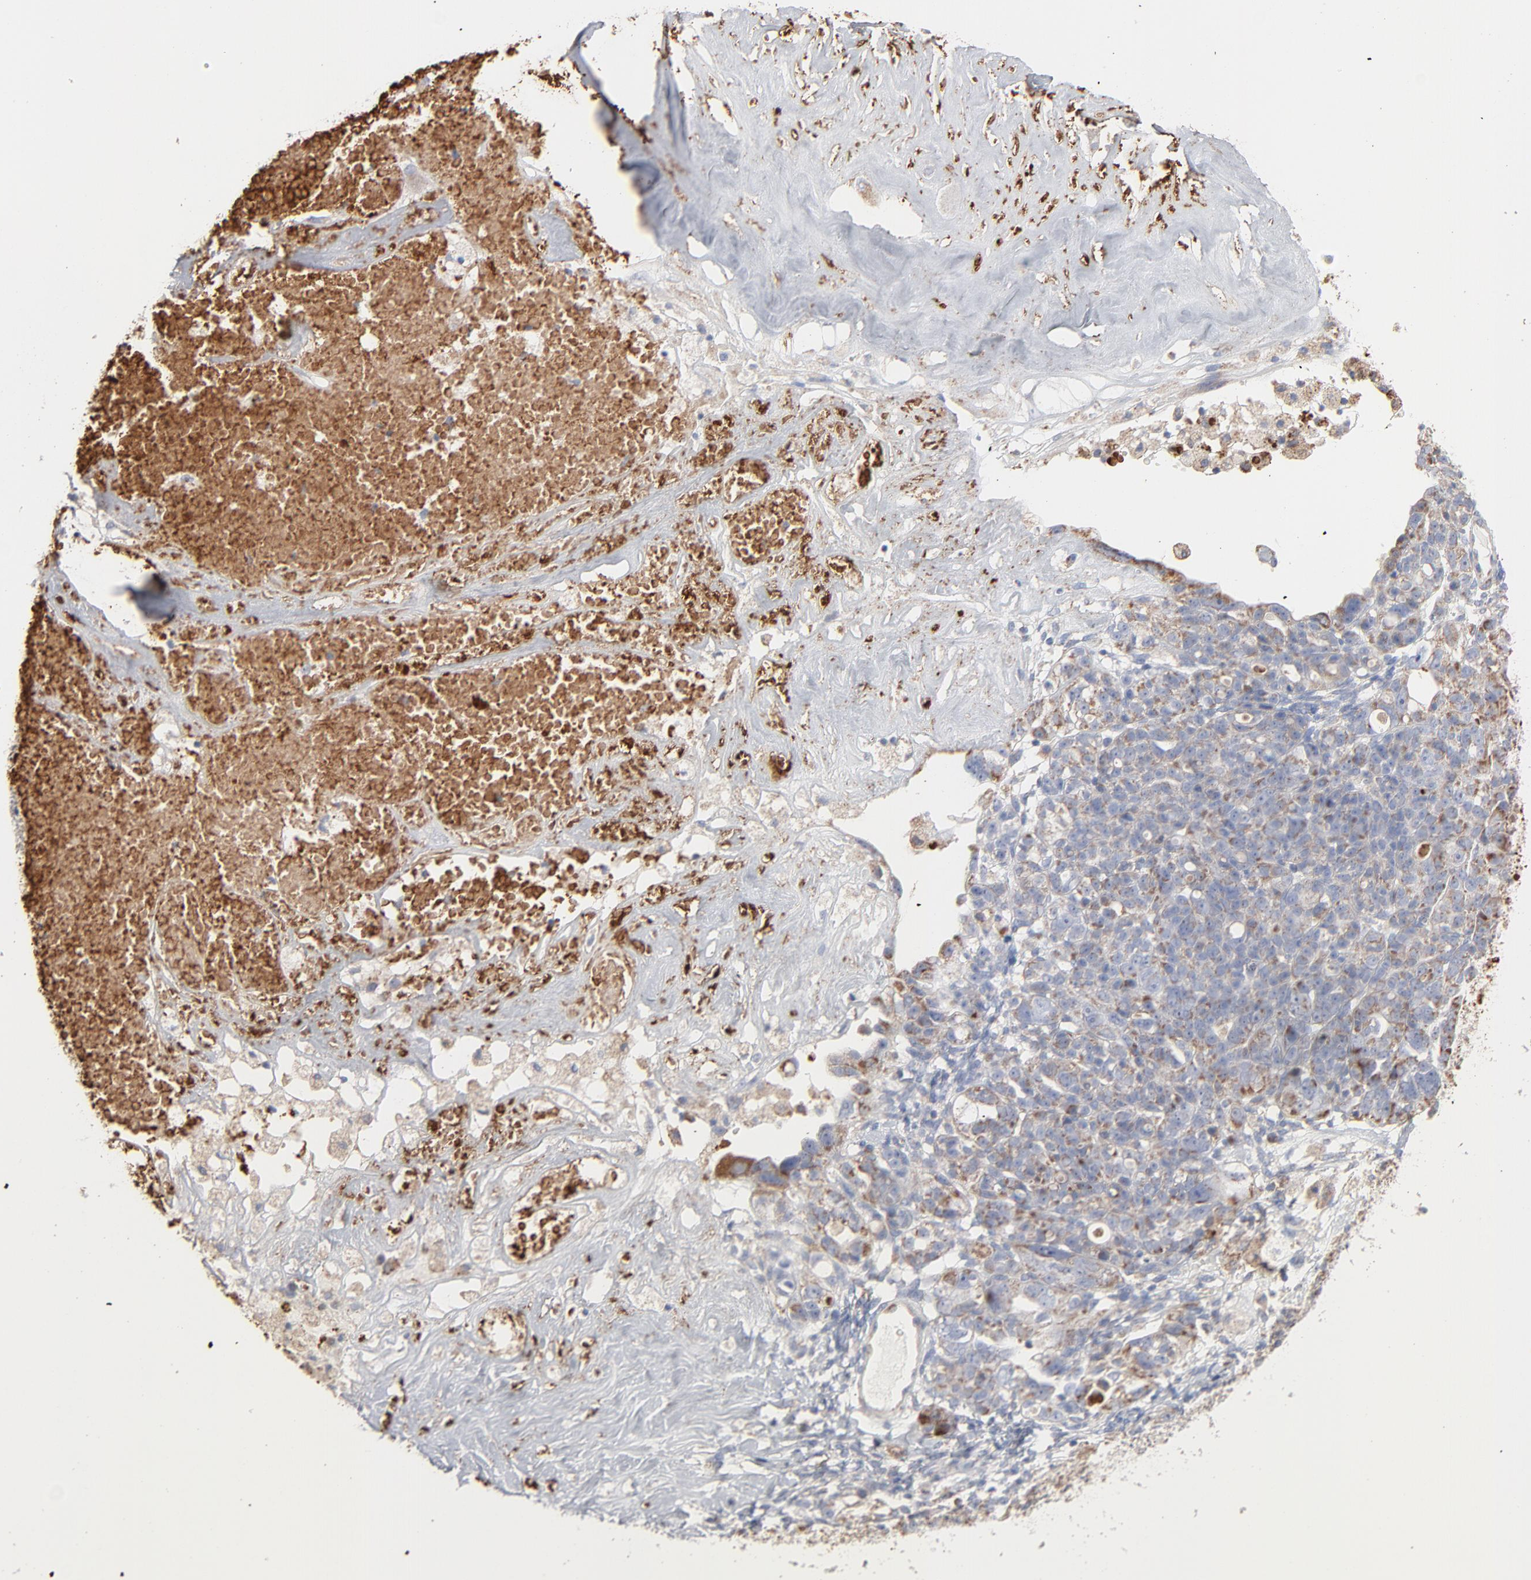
{"staining": {"intensity": "moderate", "quantity": ">75%", "location": "cytoplasmic/membranous"}, "tissue": "ovarian cancer", "cell_type": "Tumor cells", "image_type": "cancer", "snomed": [{"axis": "morphology", "description": "Cystadenocarcinoma, serous, NOS"}, {"axis": "topography", "description": "Ovary"}], "caption": "The micrograph exhibits staining of ovarian cancer, revealing moderate cytoplasmic/membranous protein staining (brown color) within tumor cells.", "gene": "UQCRC1", "patient": {"sex": "female", "age": 66}}